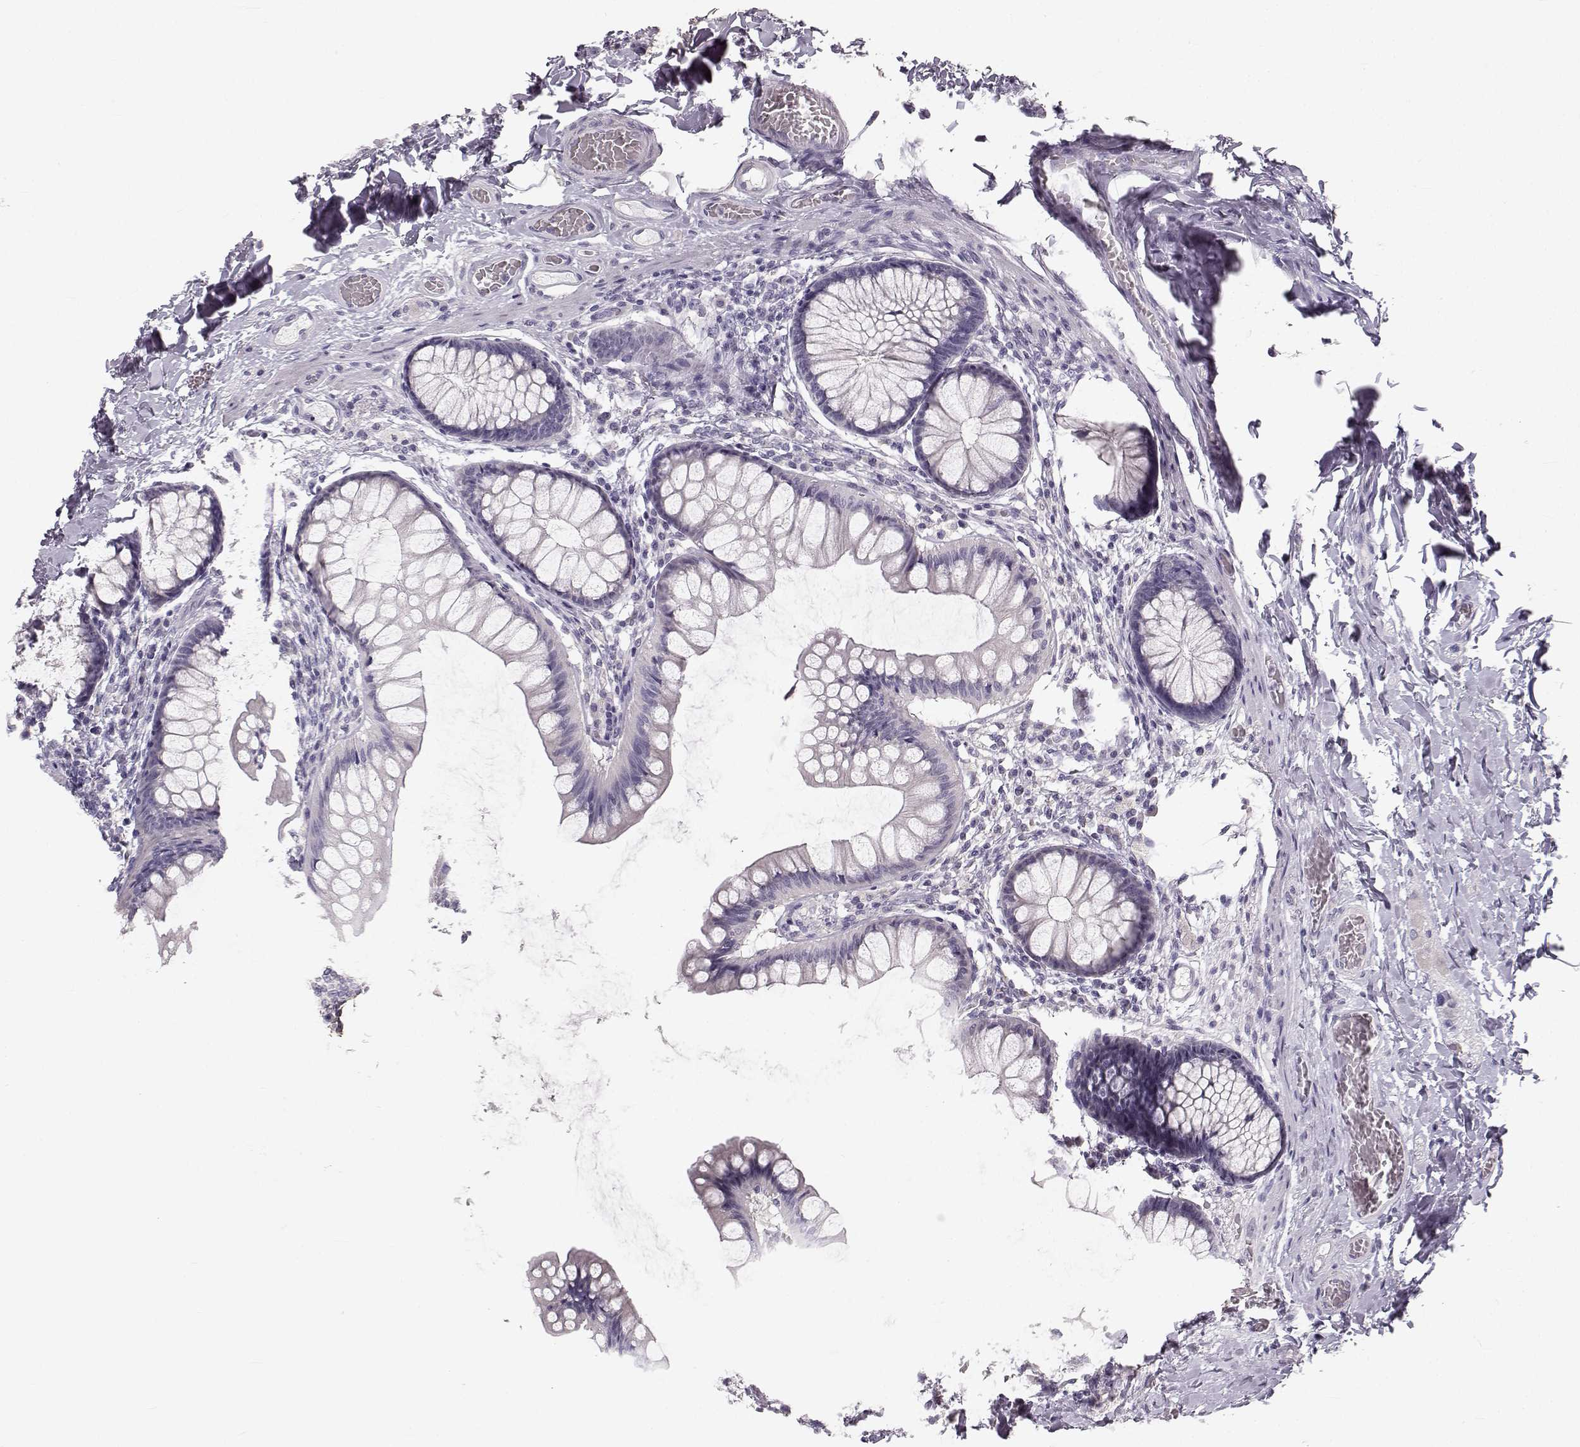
{"staining": {"intensity": "negative", "quantity": "none", "location": "none"}, "tissue": "colon", "cell_type": "Endothelial cells", "image_type": "normal", "snomed": [{"axis": "morphology", "description": "Normal tissue, NOS"}, {"axis": "topography", "description": "Colon"}], "caption": "Immunohistochemistry (IHC) of normal colon demonstrates no expression in endothelial cells. Nuclei are stained in blue.", "gene": "OIP5", "patient": {"sex": "female", "age": 65}}